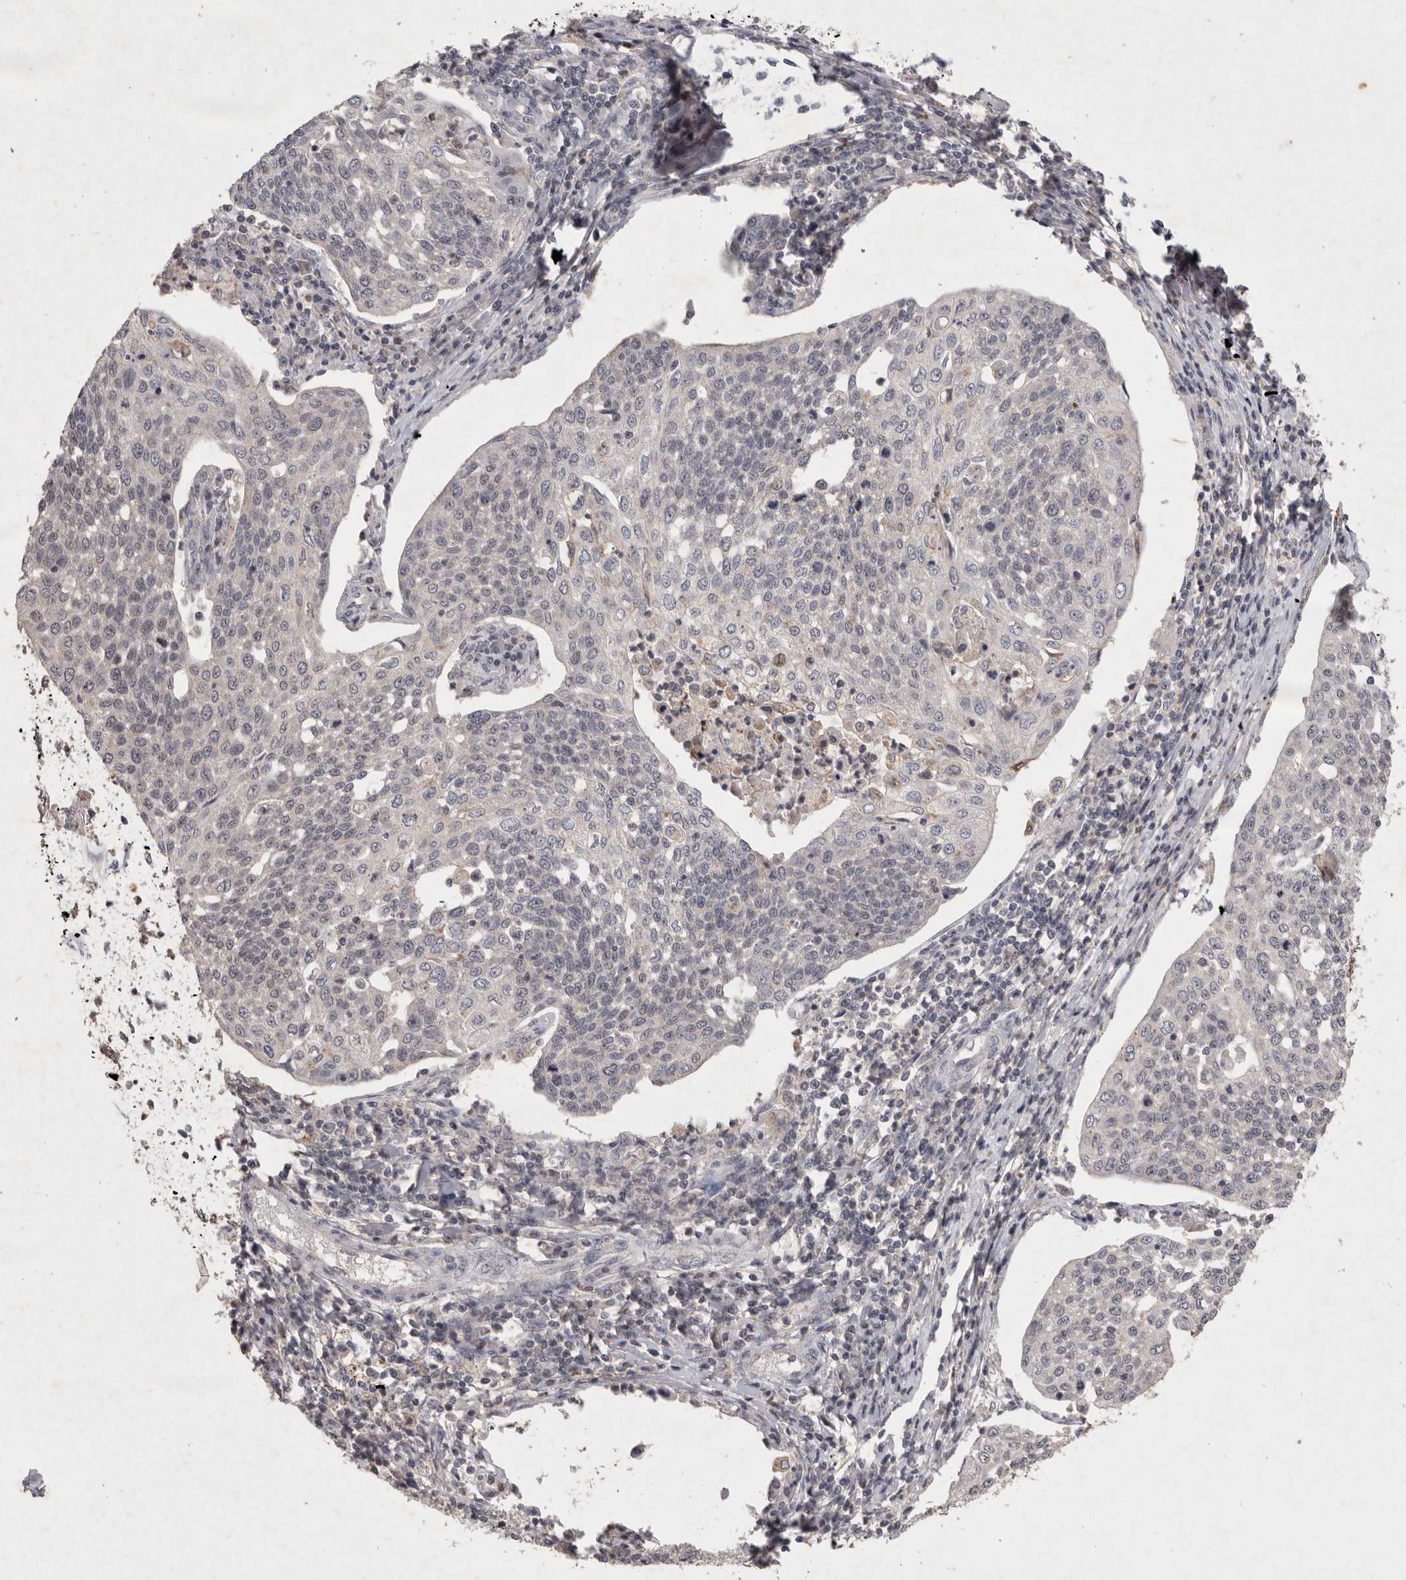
{"staining": {"intensity": "negative", "quantity": "none", "location": "none"}, "tissue": "cervical cancer", "cell_type": "Tumor cells", "image_type": "cancer", "snomed": [{"axis": "morphology", "description": "Squamous cell carcinoma, NOS"}, {"axis": "topography", "description": "Cervix"}], "caption": "High power microscopy histopathology image of an immunohistochemistry micrograph of cervical cancer, revealing no significant expression in tumor cells.", "gene": "APLNR", "patient": {"sex": "female", "age": 34}}